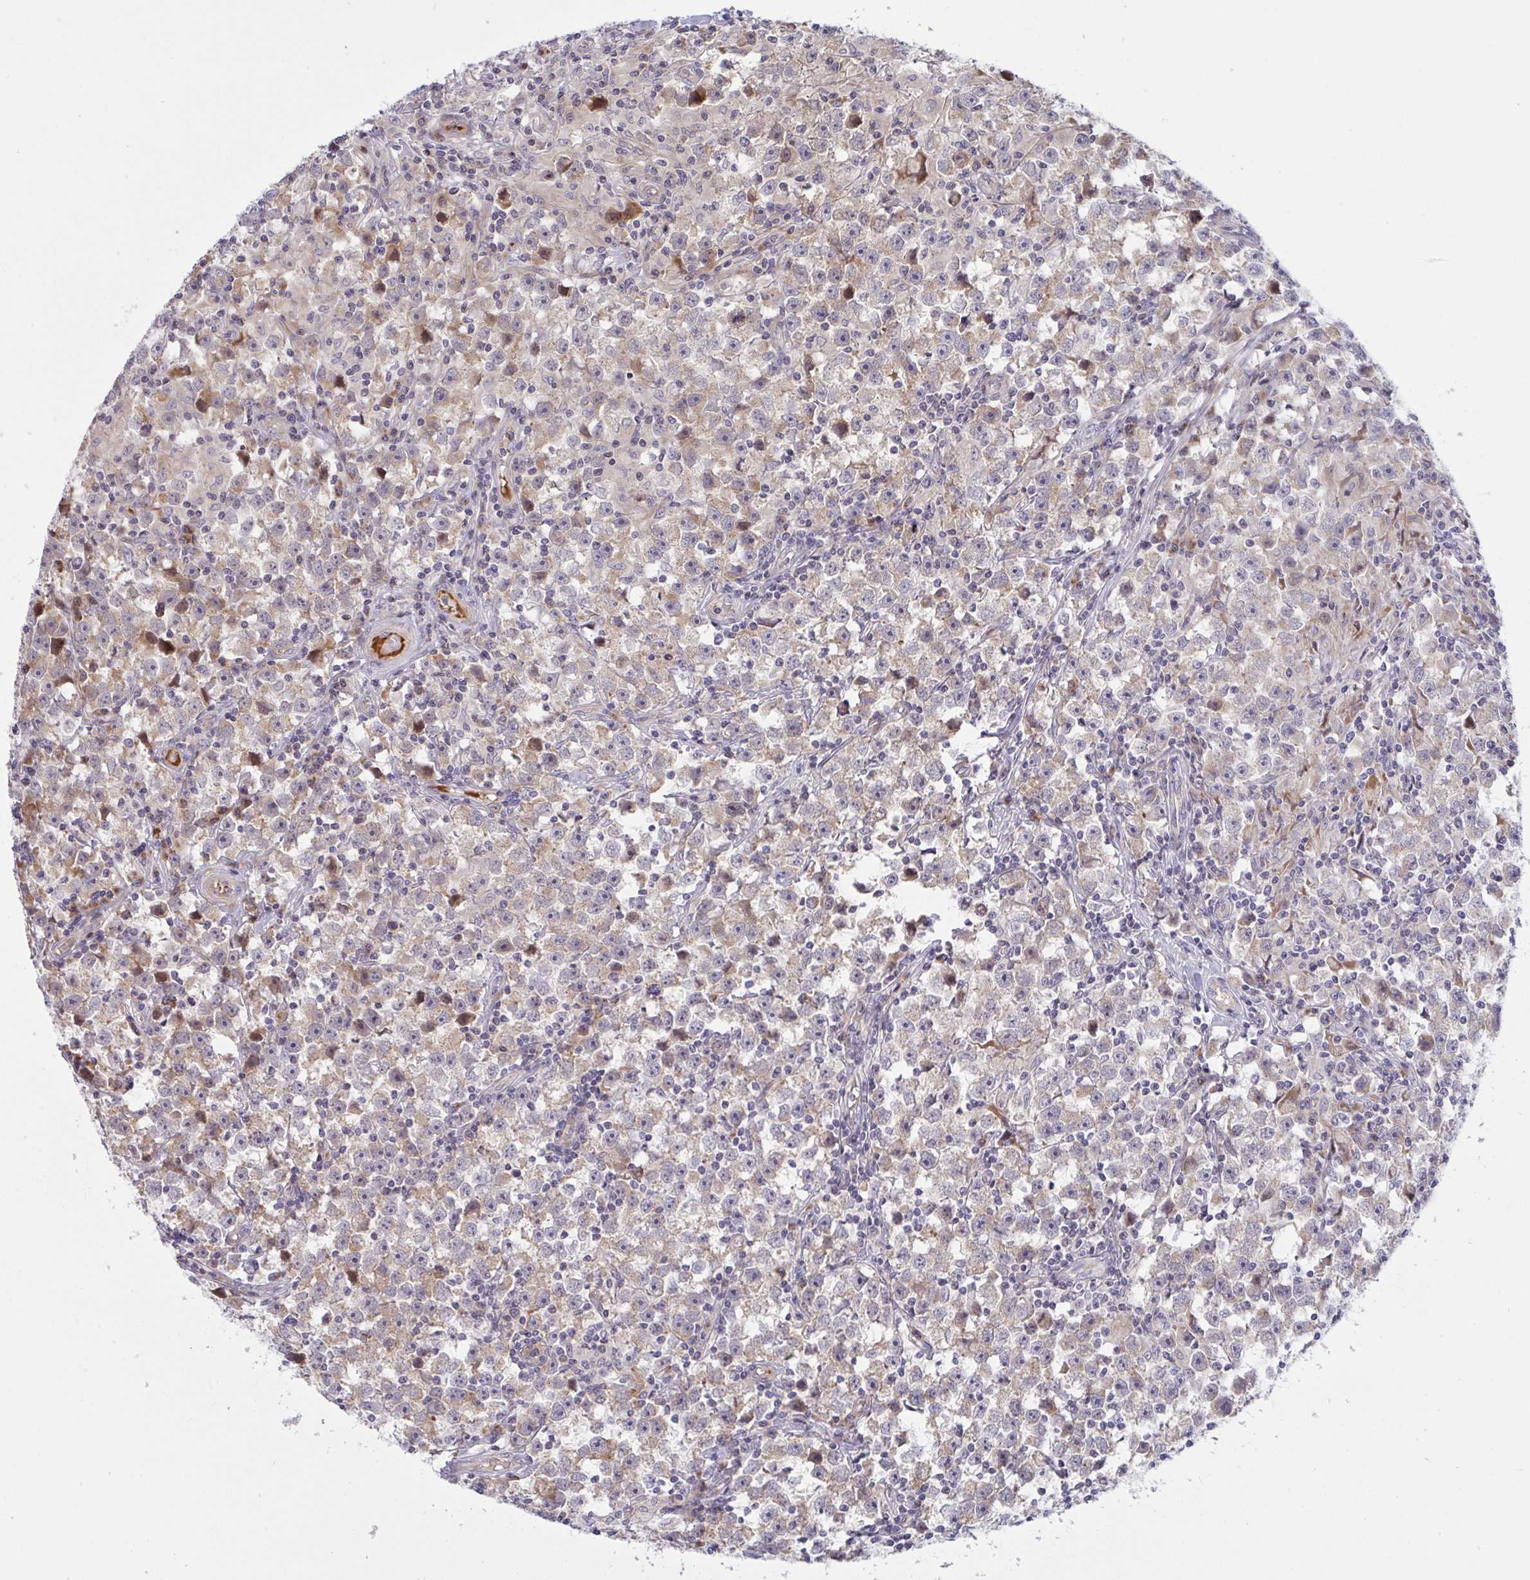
{"staining": {"intensity": "weak", "quantity": ">75%", "location": "cytoplasmic/membranous"}, "tissue": "testis cancer", "cell_type": "Tumor cells", "image_type": "cancer", "snomed": [{"axis": "morphology", "description": "Seminoma, NOS"}, {"axis": "topography", "description": "Testis"}], "caption": "Tumor cells display weak cytoplasmic/membranous positivity in approximately >75% of cells in testis cancer.", "gene": "NTN1", "patient": {"sex": "male", "age": 33}}